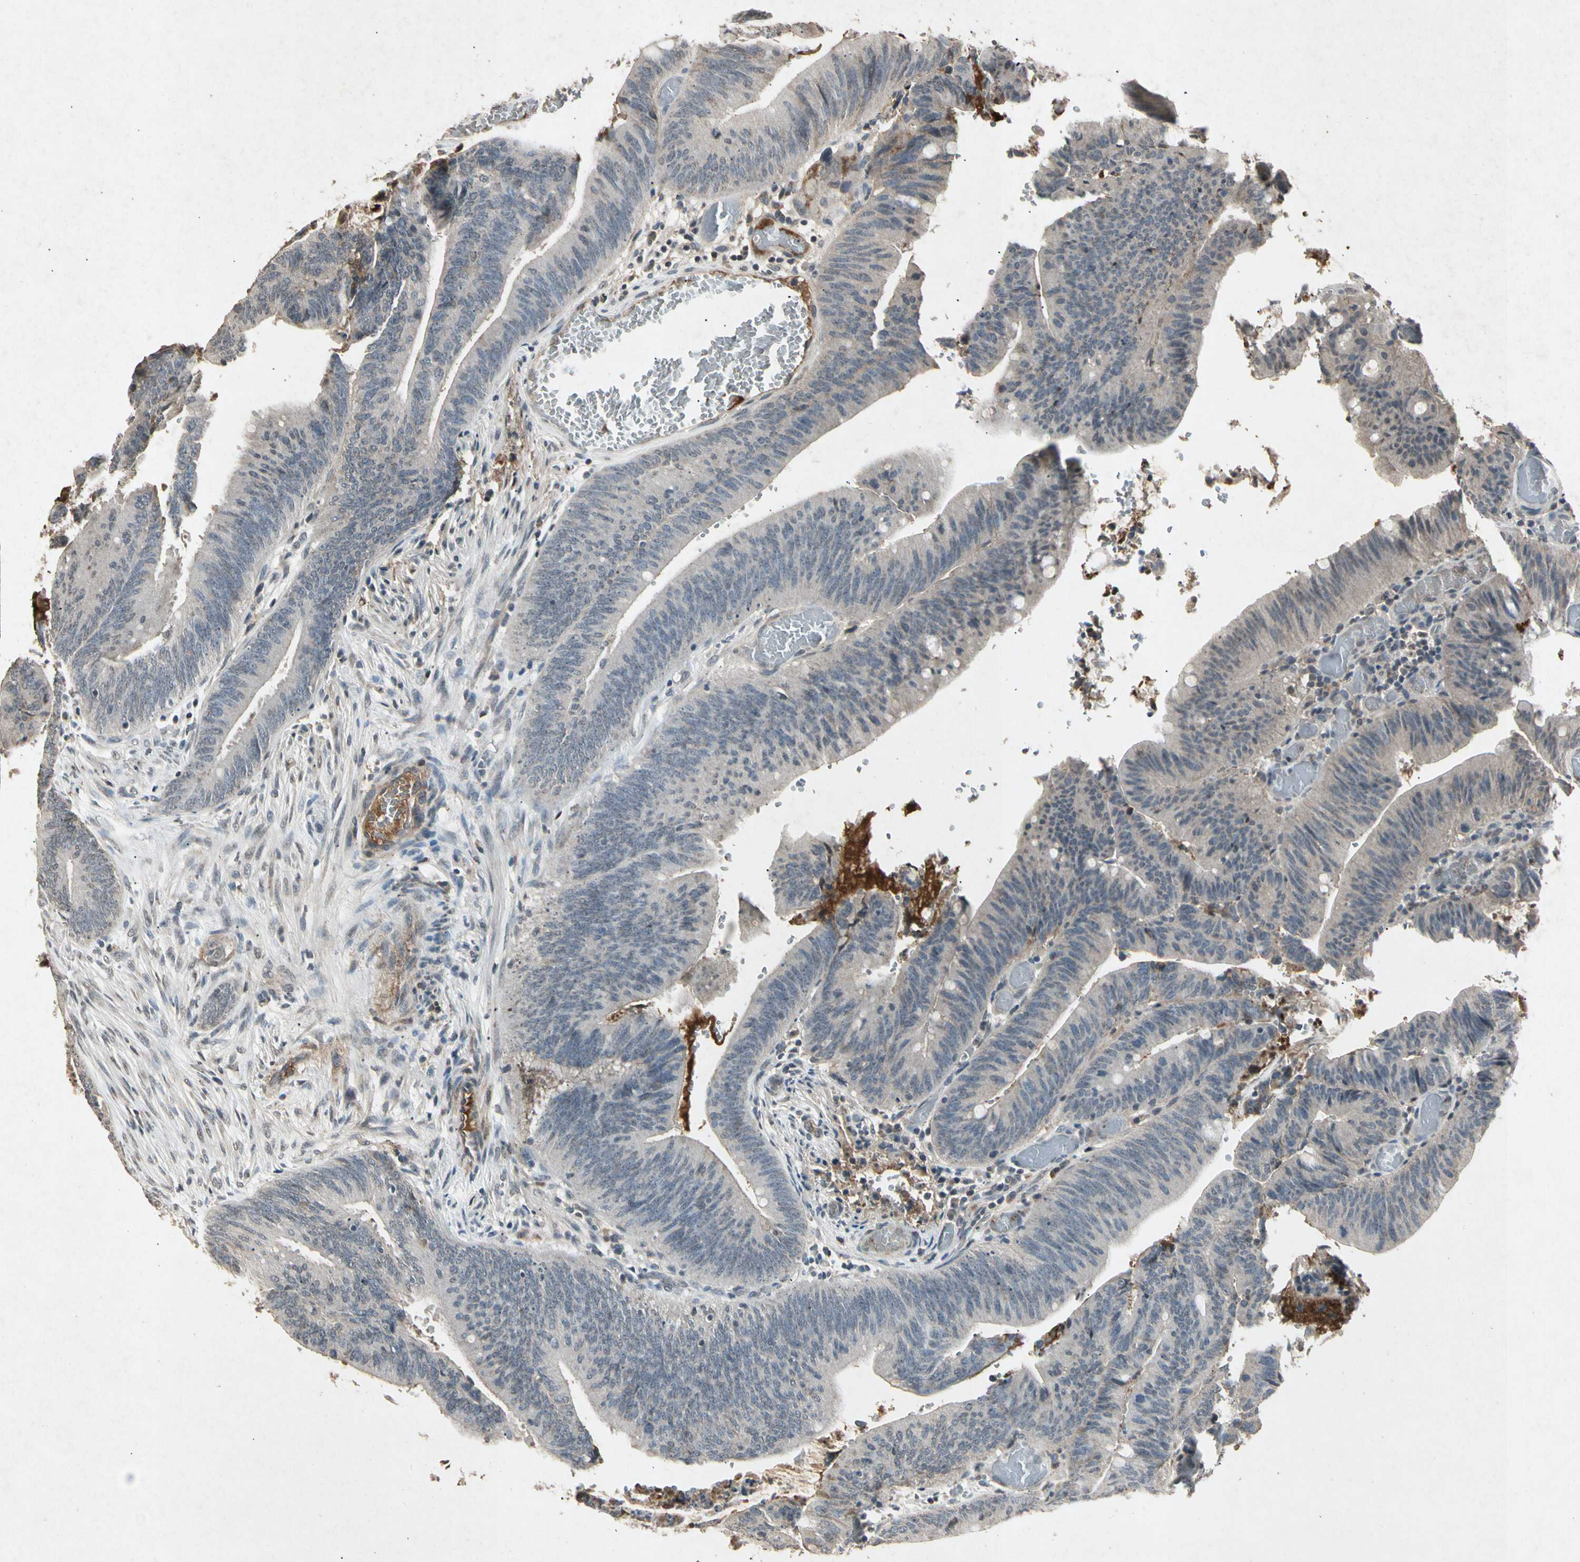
{"staining": {"intensity": "negative", "quantity": "none", "location": "none"}, "tissue": "colorectal cancer", "cell_type": "Tumor cells", "image_type": "cancer", "snomed": [{"axis": "morphology", "description": "Adenocarcinoma, NOS"}, {"axis": "topography", "description": "Rectum"}], "caption": "Tumor cells show no significant protein expression in adenocarcinoma (colorectal).", "gene": "CP", "patient": {"sex": "female", "age": 66}}